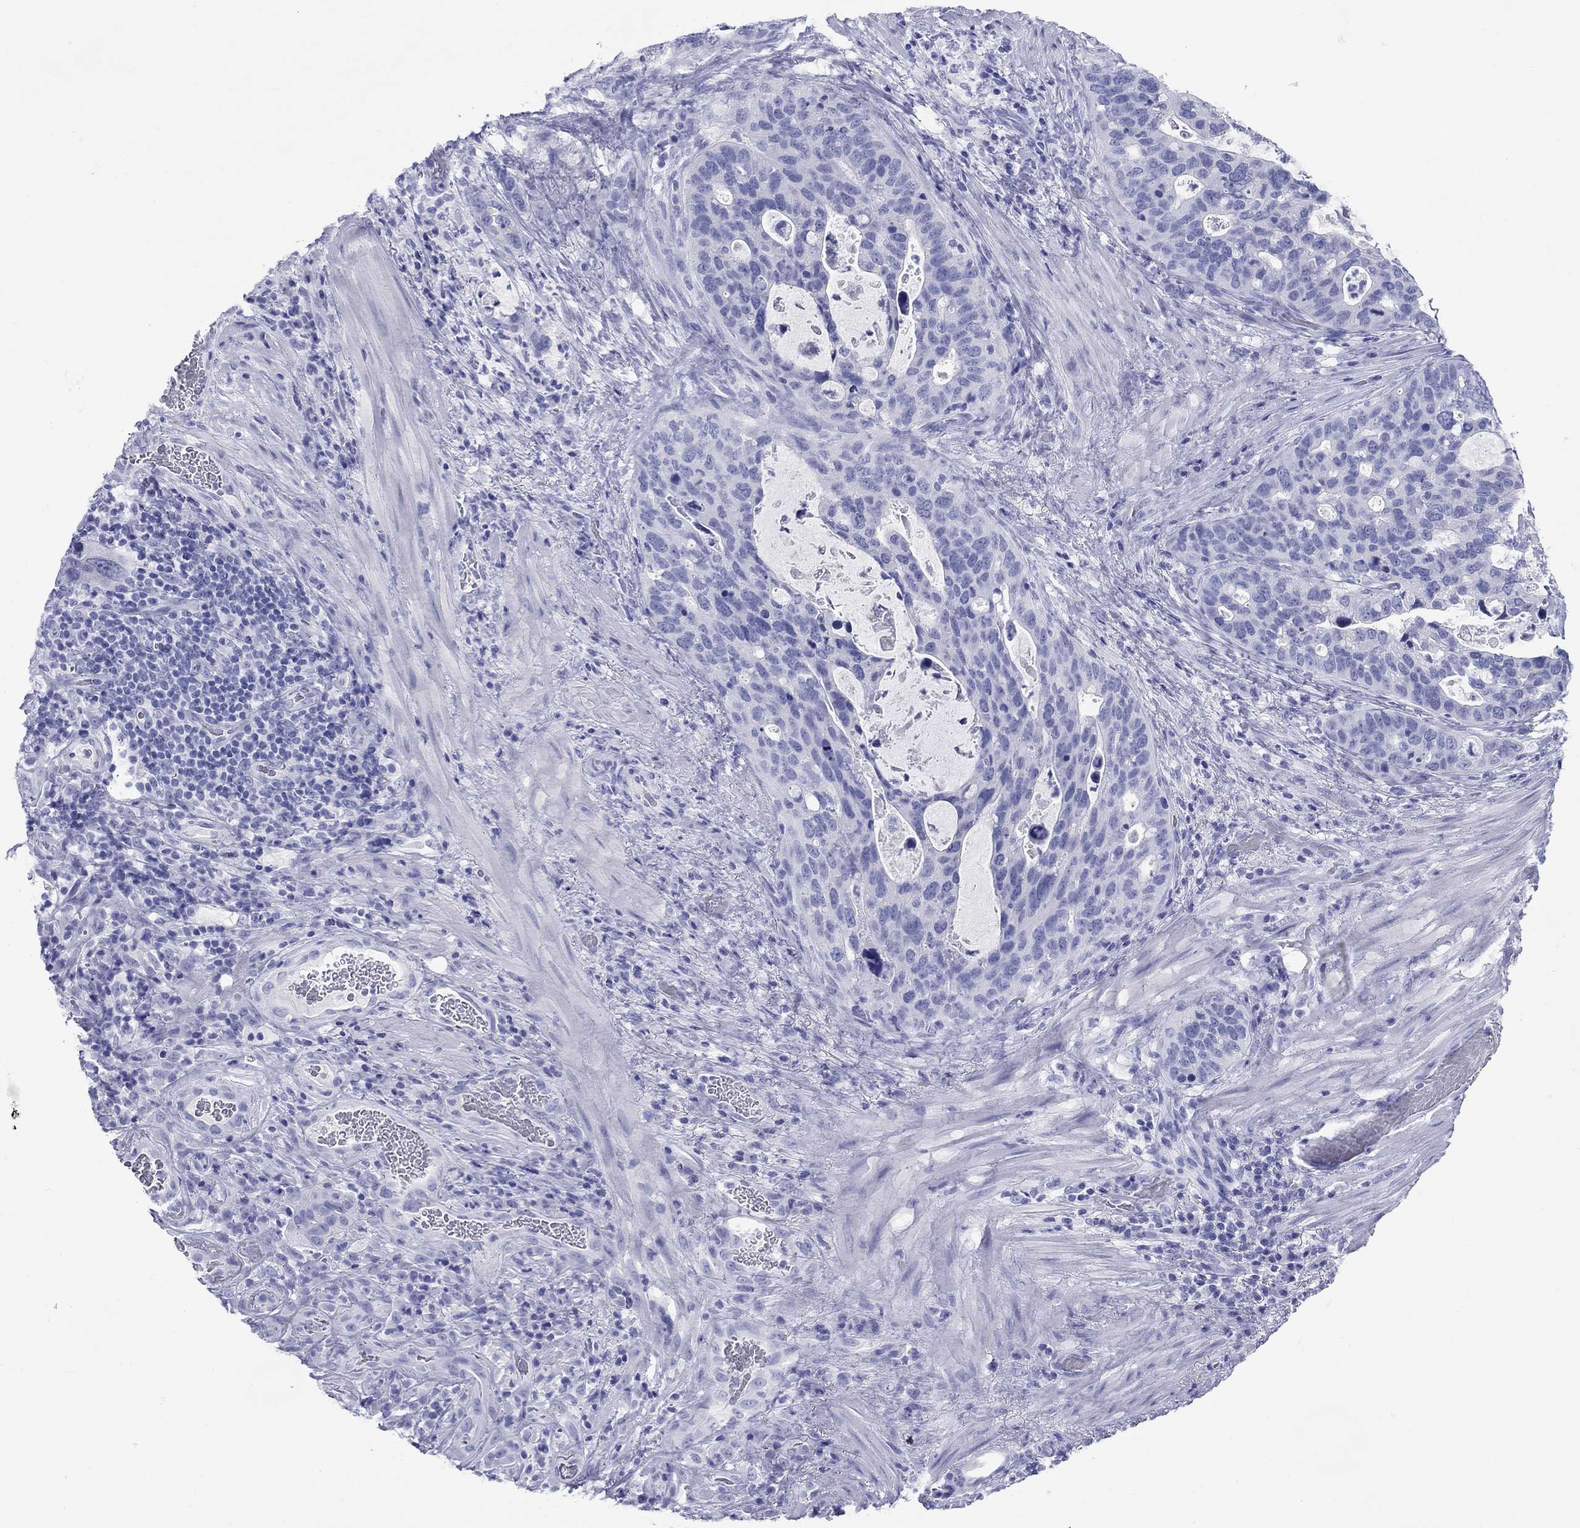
{"staining": {"intensity": "negative", "quantity": "none", "location": "none"}, "tissue": "stomach cancer", "cell_type": "Tumor cells", "image_type": "cancer", "snomed": [{"axis": "morphology", "description": "Adenocarcinoma, NOS"}, {"axis": "topography", "description": "Stomach"}], "caption": "This is an IHC micrograph of stomach cancer (adenocarcinoma). There is no expression in tumor cells.", "gene": "ATP4A", "patient": {"sex": "male", "age": 54}}